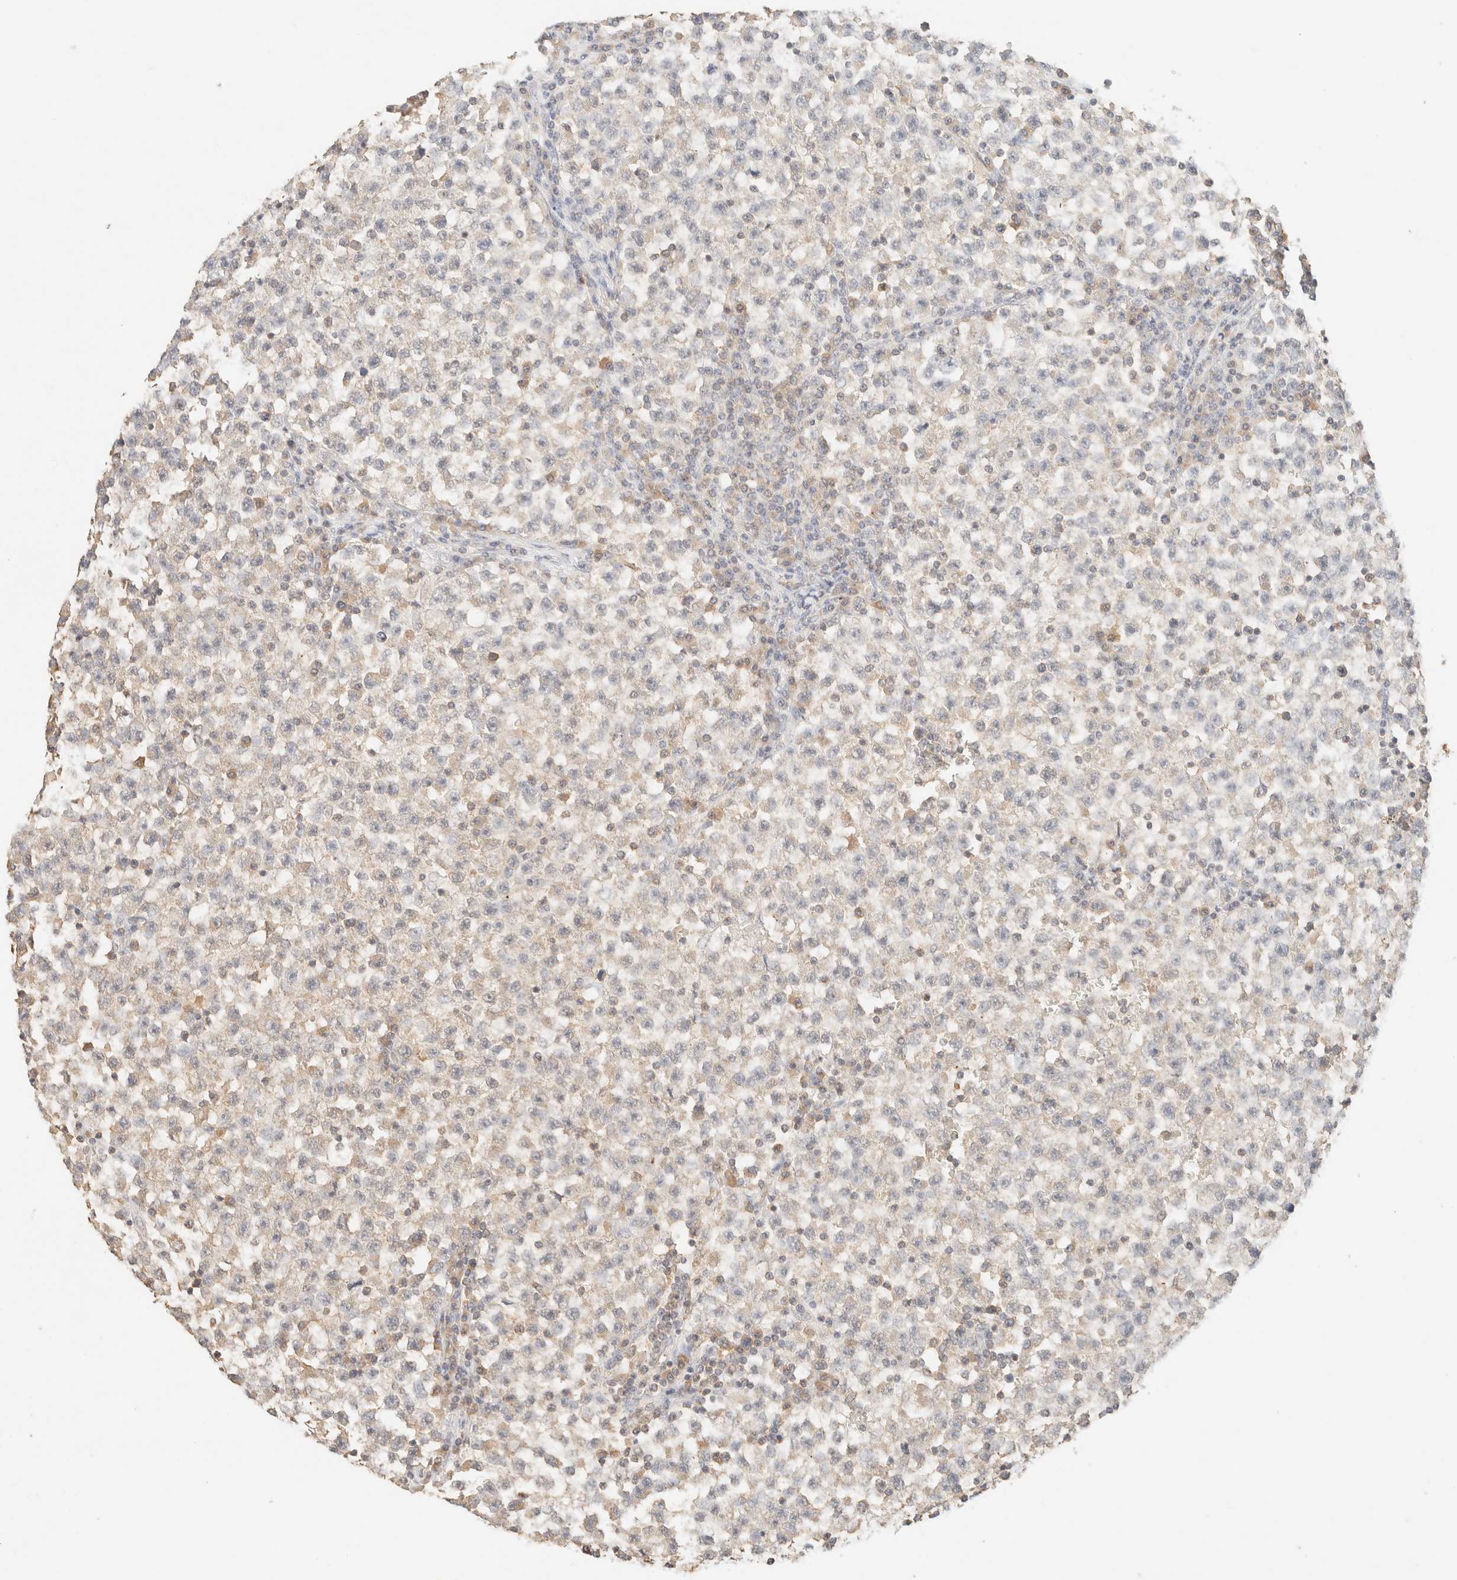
{"staining": {"intensity": "negative", "quantity": "none", "location": "none"}, "tissue": "testis cancer", "cell_type": "Tumor cells", "image_type": "cancer", "snomed": [{"axis": "morphology", "description": "Seminoma, NOS"}, {"axis": "topography", "description": "Testis"}], "caption": "Testis cancer was stained to show a protein in brown. There is no significant positivity in tumor cells.", "gene": "TIMD4", "patient": {"sex": "male", "age": 22}}